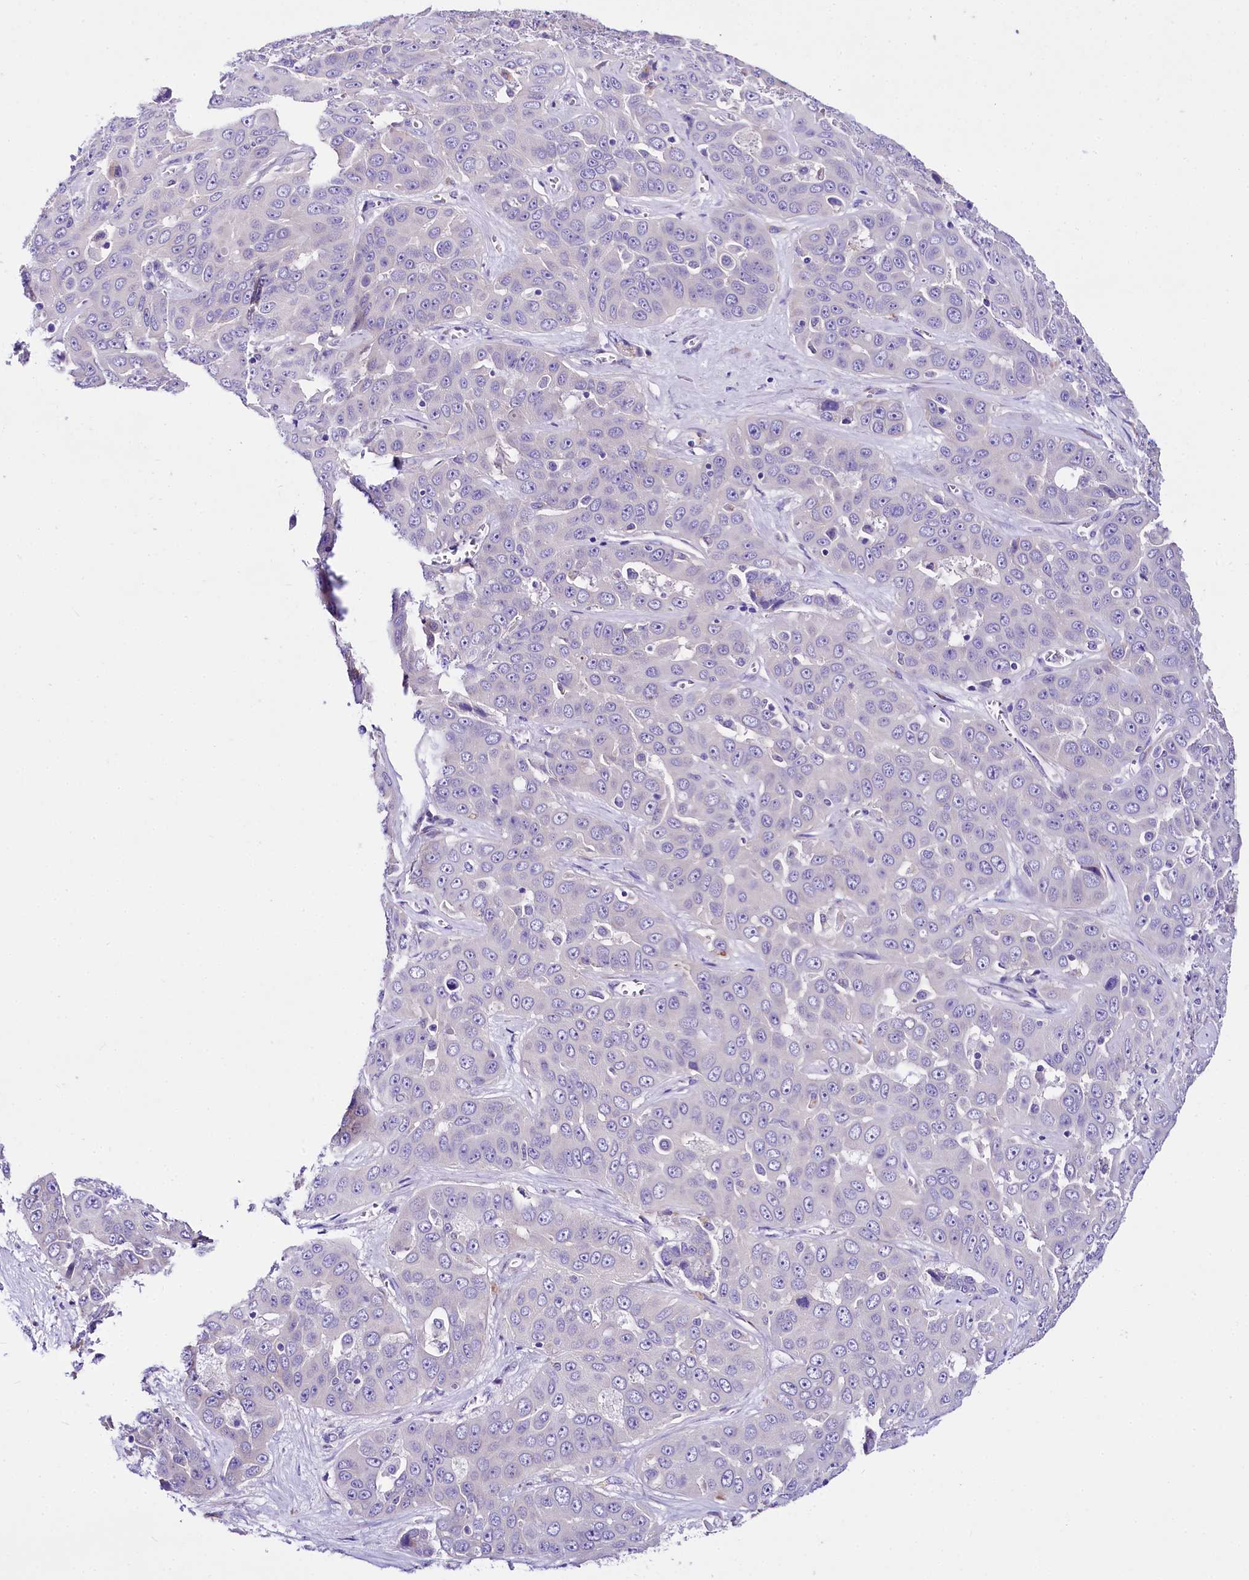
{"staining": {"intensity": "negative", "quantity": "none", "location": "none"}, "tissue": "liver cancer", "cell_type": "Tumor cells", "image_type": "cancer", "snomed": [{"axis": "morphology", "description": "Cholangiocarcinoma"}, {"axis": "topography", "description": "Liver"}], "caption": "An image of liver cancer (cholangiocarcinoma) stained for a protein demonstrates no brown staining in tumor cells.", "gene": "A2ML1", "patient": {"sex": "female", "age": 52}}